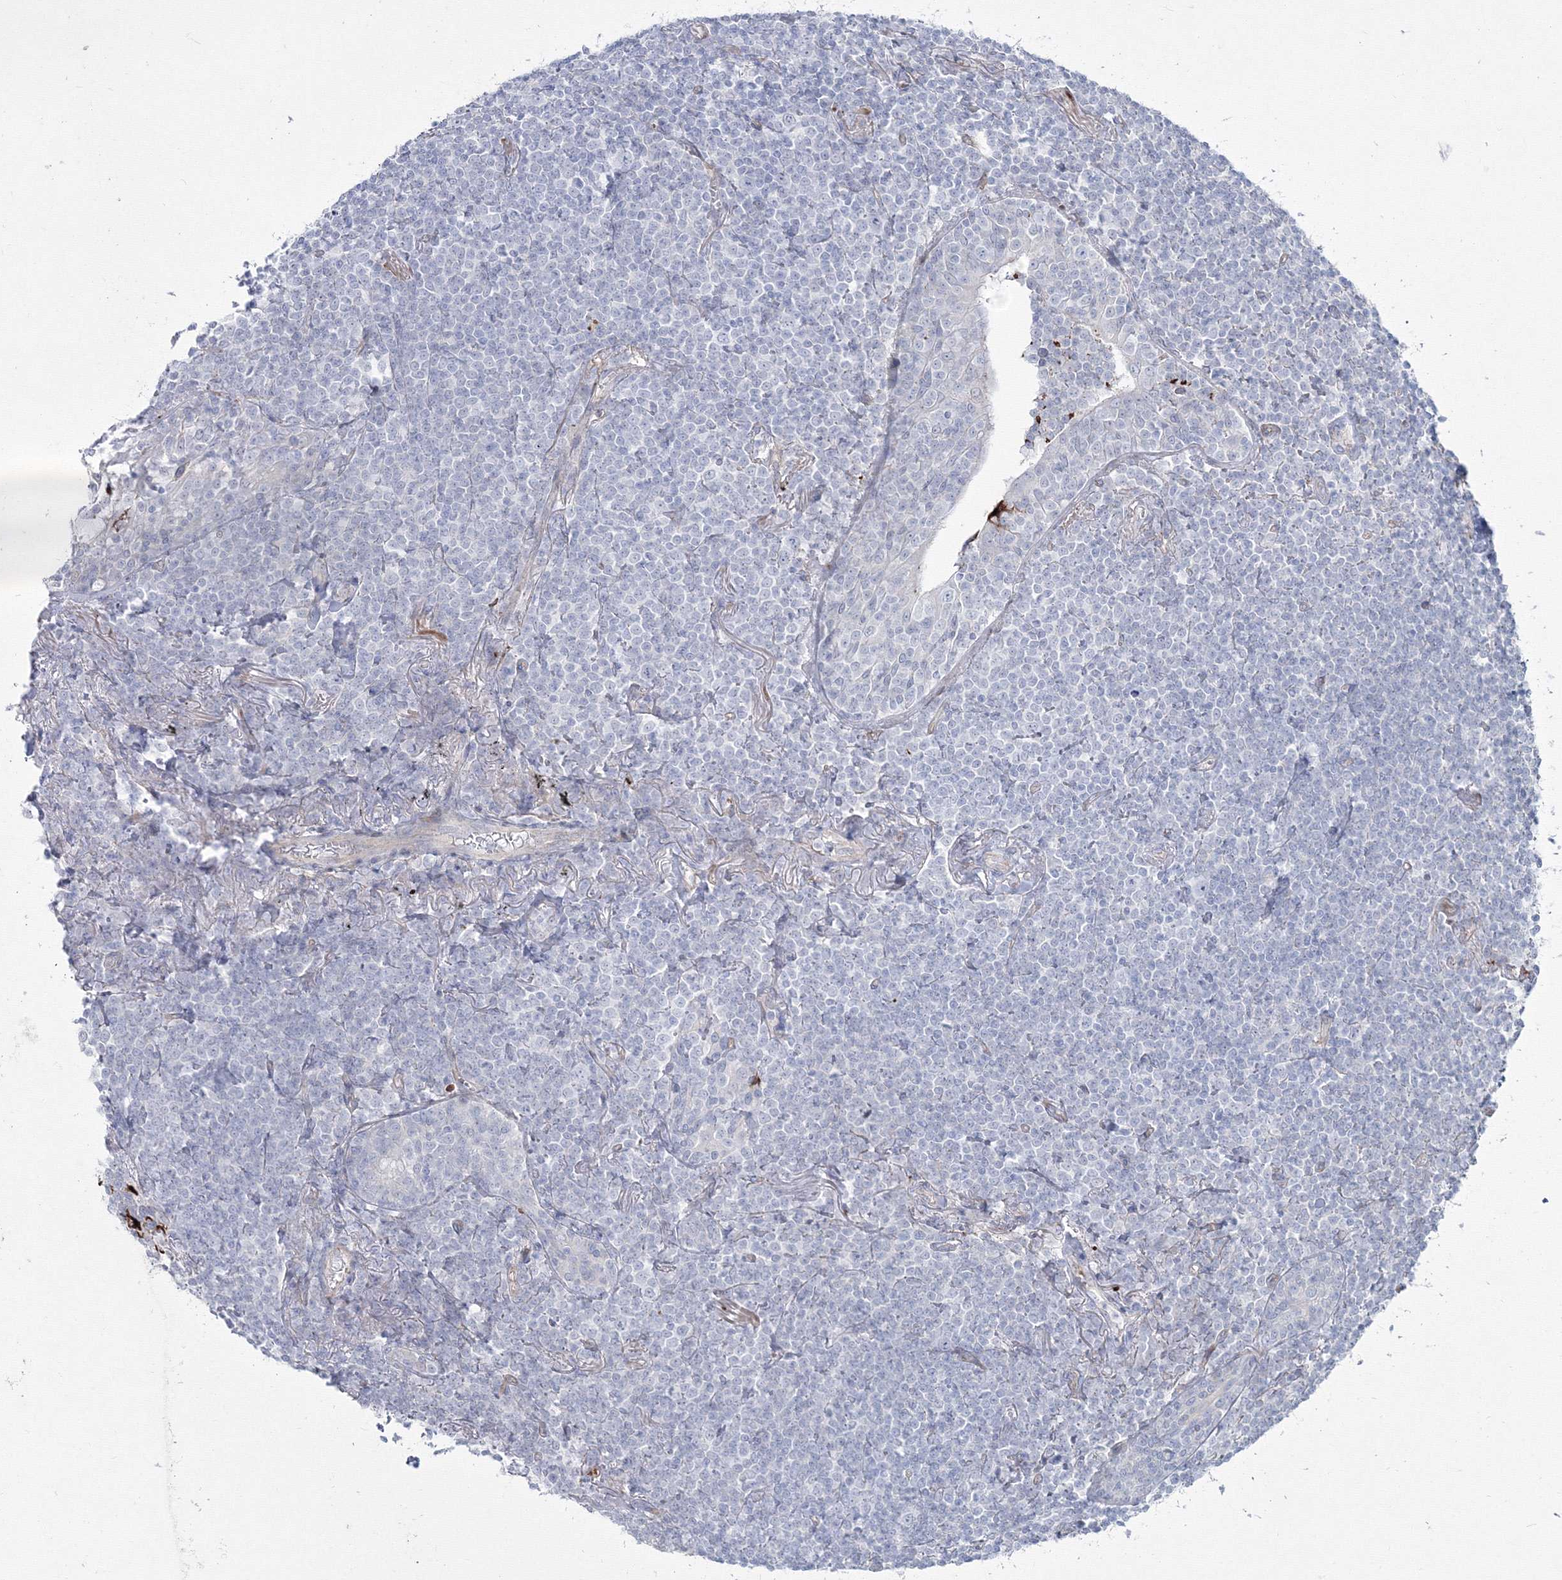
{"staining": {"intensity": "negative", "quantity": "none", "location": "none"}, "tissue": "lymphoma", "cell_type": "Tumor cells", "image_type": "cancer", "snomed": [{"axis": "morphology", "description": "Malignant lymphoma, non-Hodgkin's type, Low grade"}, {"axis": "topography", "description": "Lung"}], "caption": "Histopathology image shows no protein expression in tumor cells of low-grade malignant lymphoma, non-Hodgkin's type tissue. (Stains: DAB IHC with hematoxylin counter stain, Microscopy: brightfield microscopy at high magnification).", "gene": "HYAL2", "patient": {"sex": "female", "age": 71}}